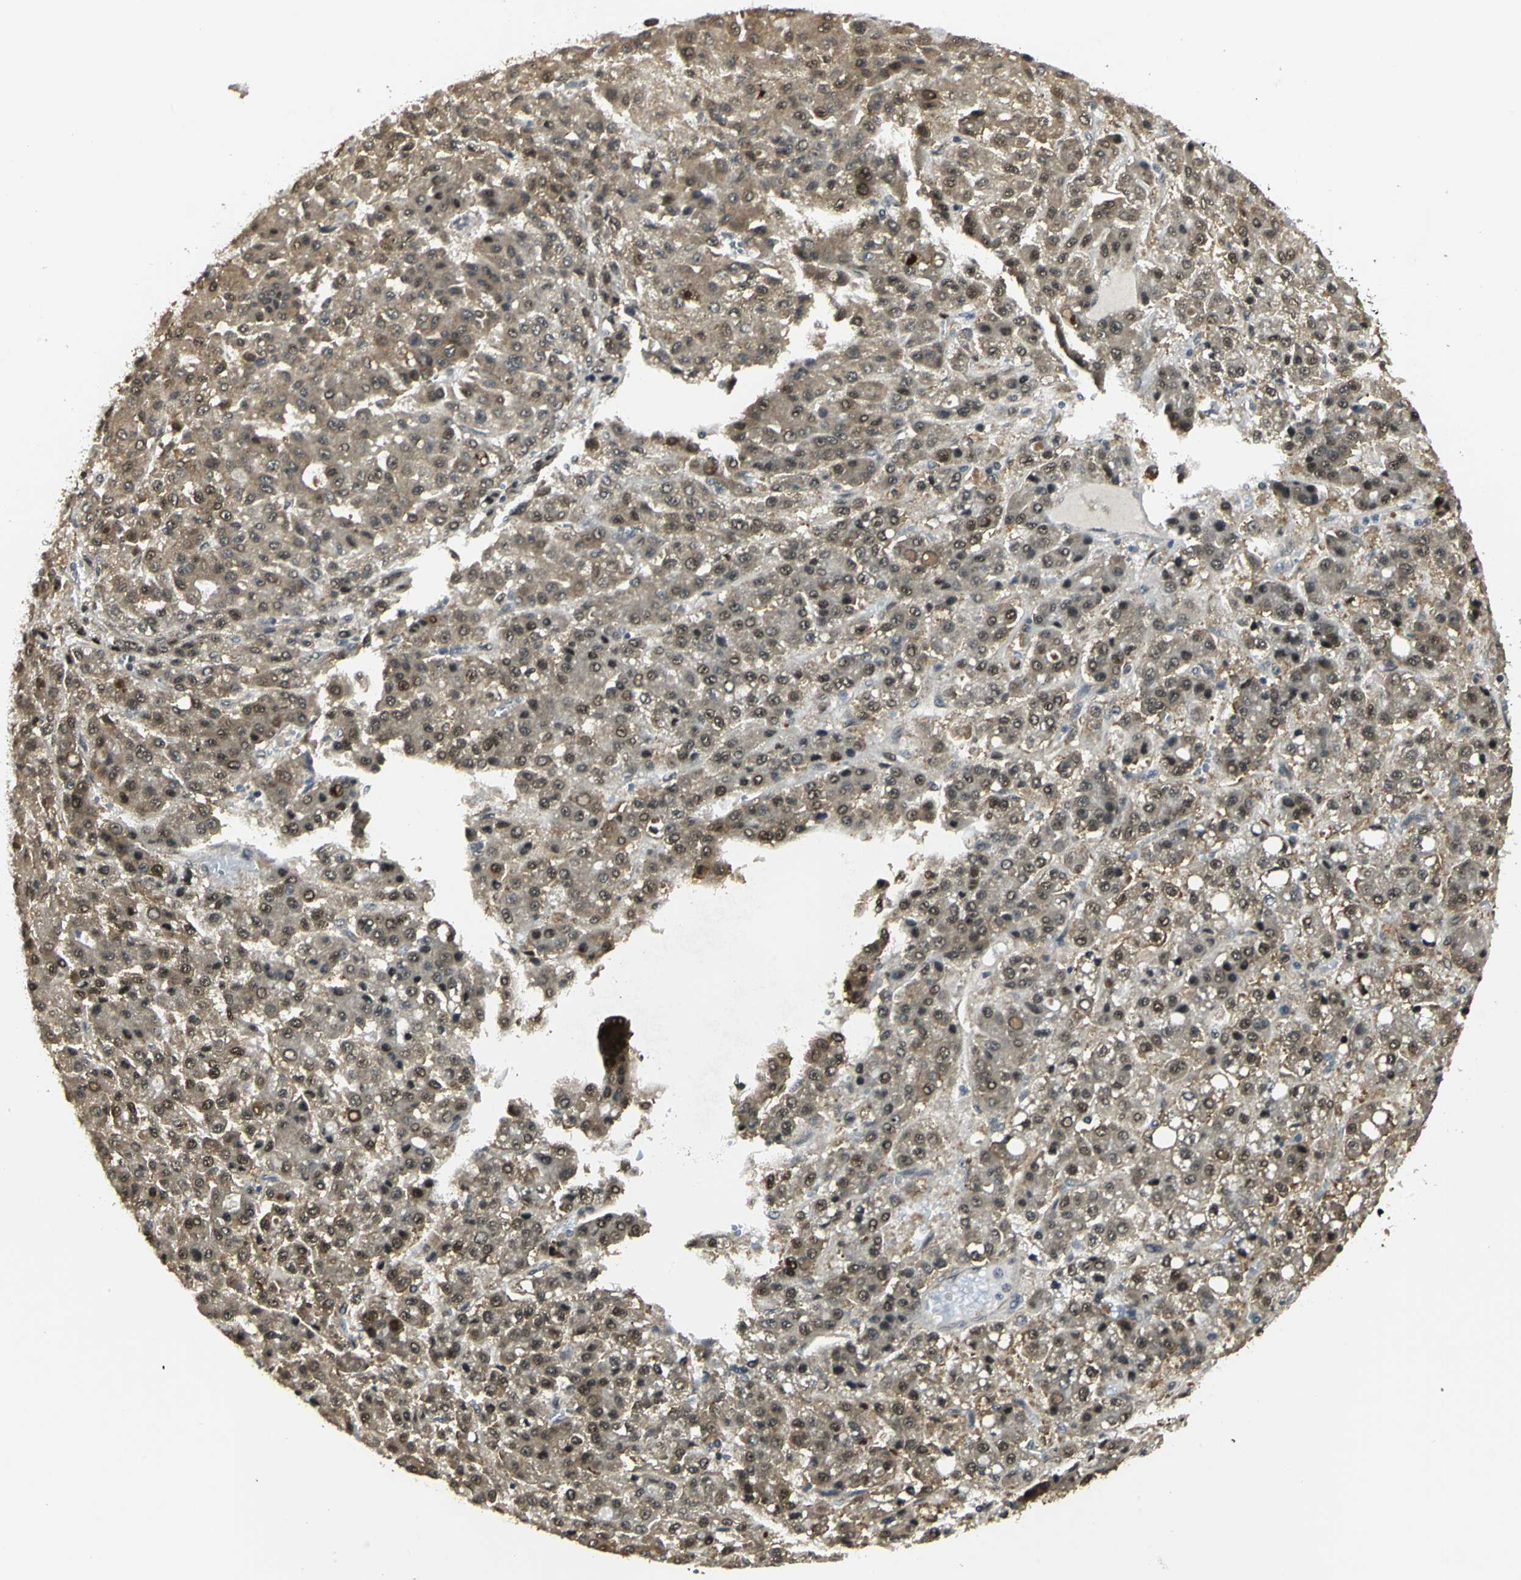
{"staining": {"intensity": "moderate", "quantity": ">75%", "location": "cytoplasmic/membranous,nuclear"}, "tissue": "liver cancer", "cell_type": "Tumor cells", "image_type": "cancer", "snomed": [{"axis": "morphology", "description": "Carcinoma, Hepatocellular, NOS"}, {"axis": "topography", "description": "Liver"}], "caption": "Tumor cells exhibit moderate cytoplasmic/membranous and nuclear positivity in approximately >75% of cells in liver hepatocellular carcinoma.", "gene": "PSMC4", "patient": {"sex": "male", "age": 70}}